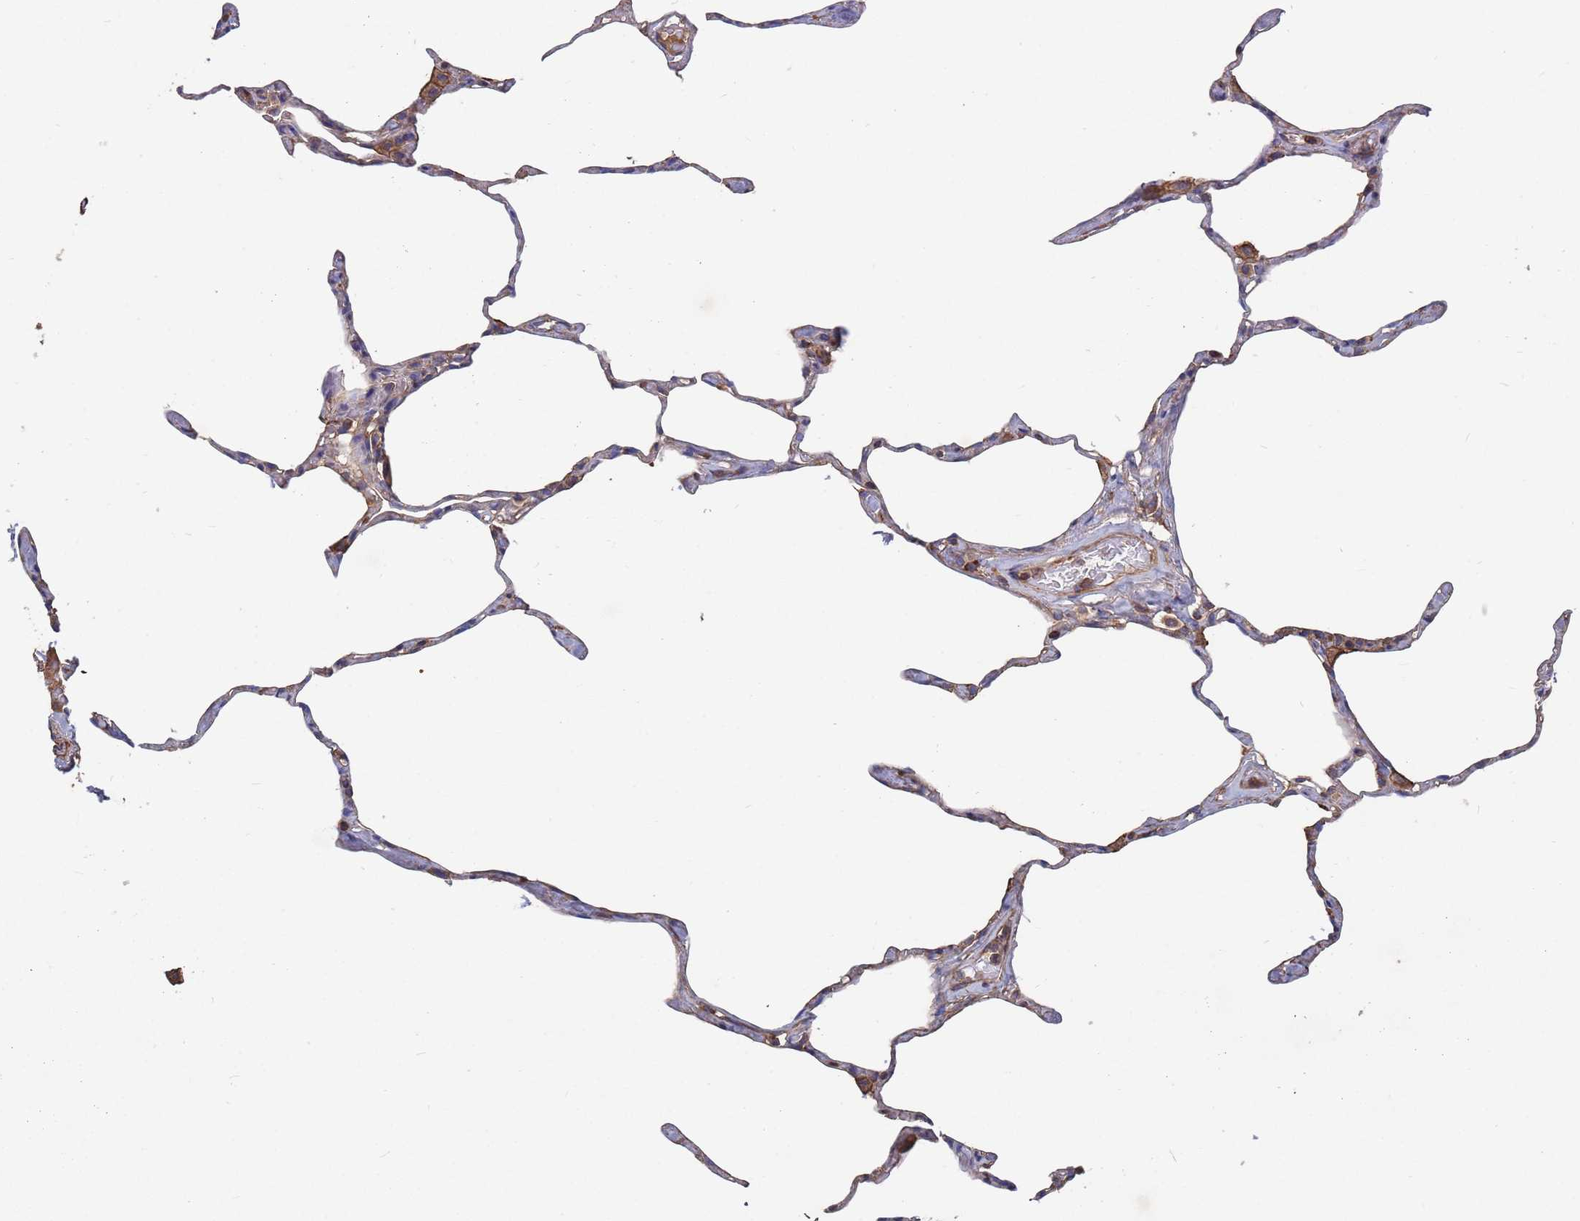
{"staining": {"intensity": "weak", "quantity": "<25%", "location": "cytoplasmic/membranous"}, "tissue": "lung", "cell_type": "Alveolar cells", "image_type": "normal", "snomed": [{"axis": "morphology", "description": "Normal tissue, NOS"}, {"axis": "topography", "description": "Lung"}], "caption": "IHC photomicrograph of unremarkable human lung stained for a protein (brown), which shows no positivity in alveolar cells.", "gene": "PYCR1", "patient": {"sex": "male", "age": 65}}